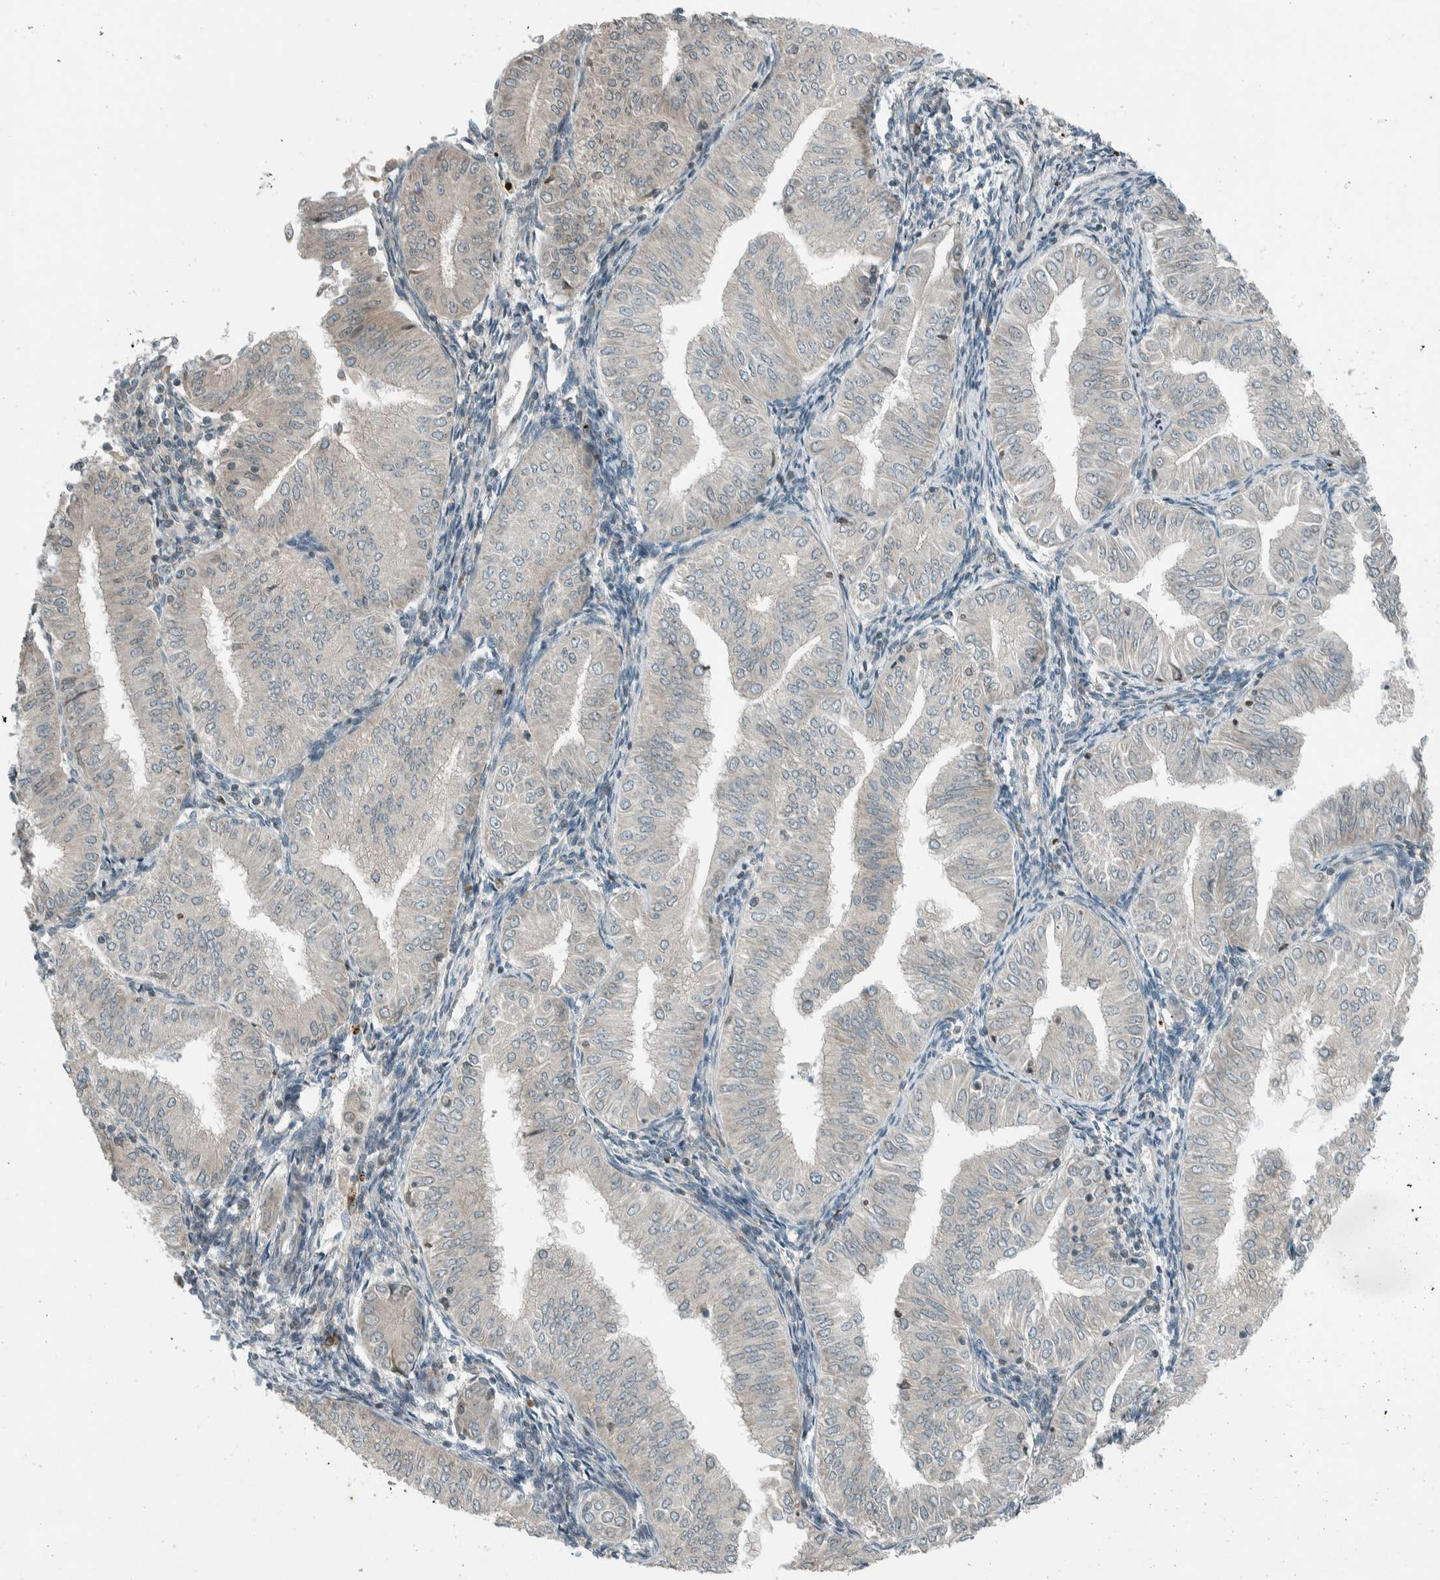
{"staining": {"intensity": "weak", "quantity": "<25%", "location": "cytoplasmic/membranous"}, "tissue": "endometrial cancer", "cell_type": "Tumor cells", "image_type": "cancer", "snomed": [{"axis": "morphology", "description": "Normal tissue, NOS"}, {"axis": "morphology", "description": "Adenocarcinoma, NOS"}, {"axis": "topography", "description": "Endometrium"}], "caption": "Protein analysis of endometrial cancer displays no significant expression in tumor cells.", "gene": "SEL1L", "patient": {"sex": "female", "age": 53}}